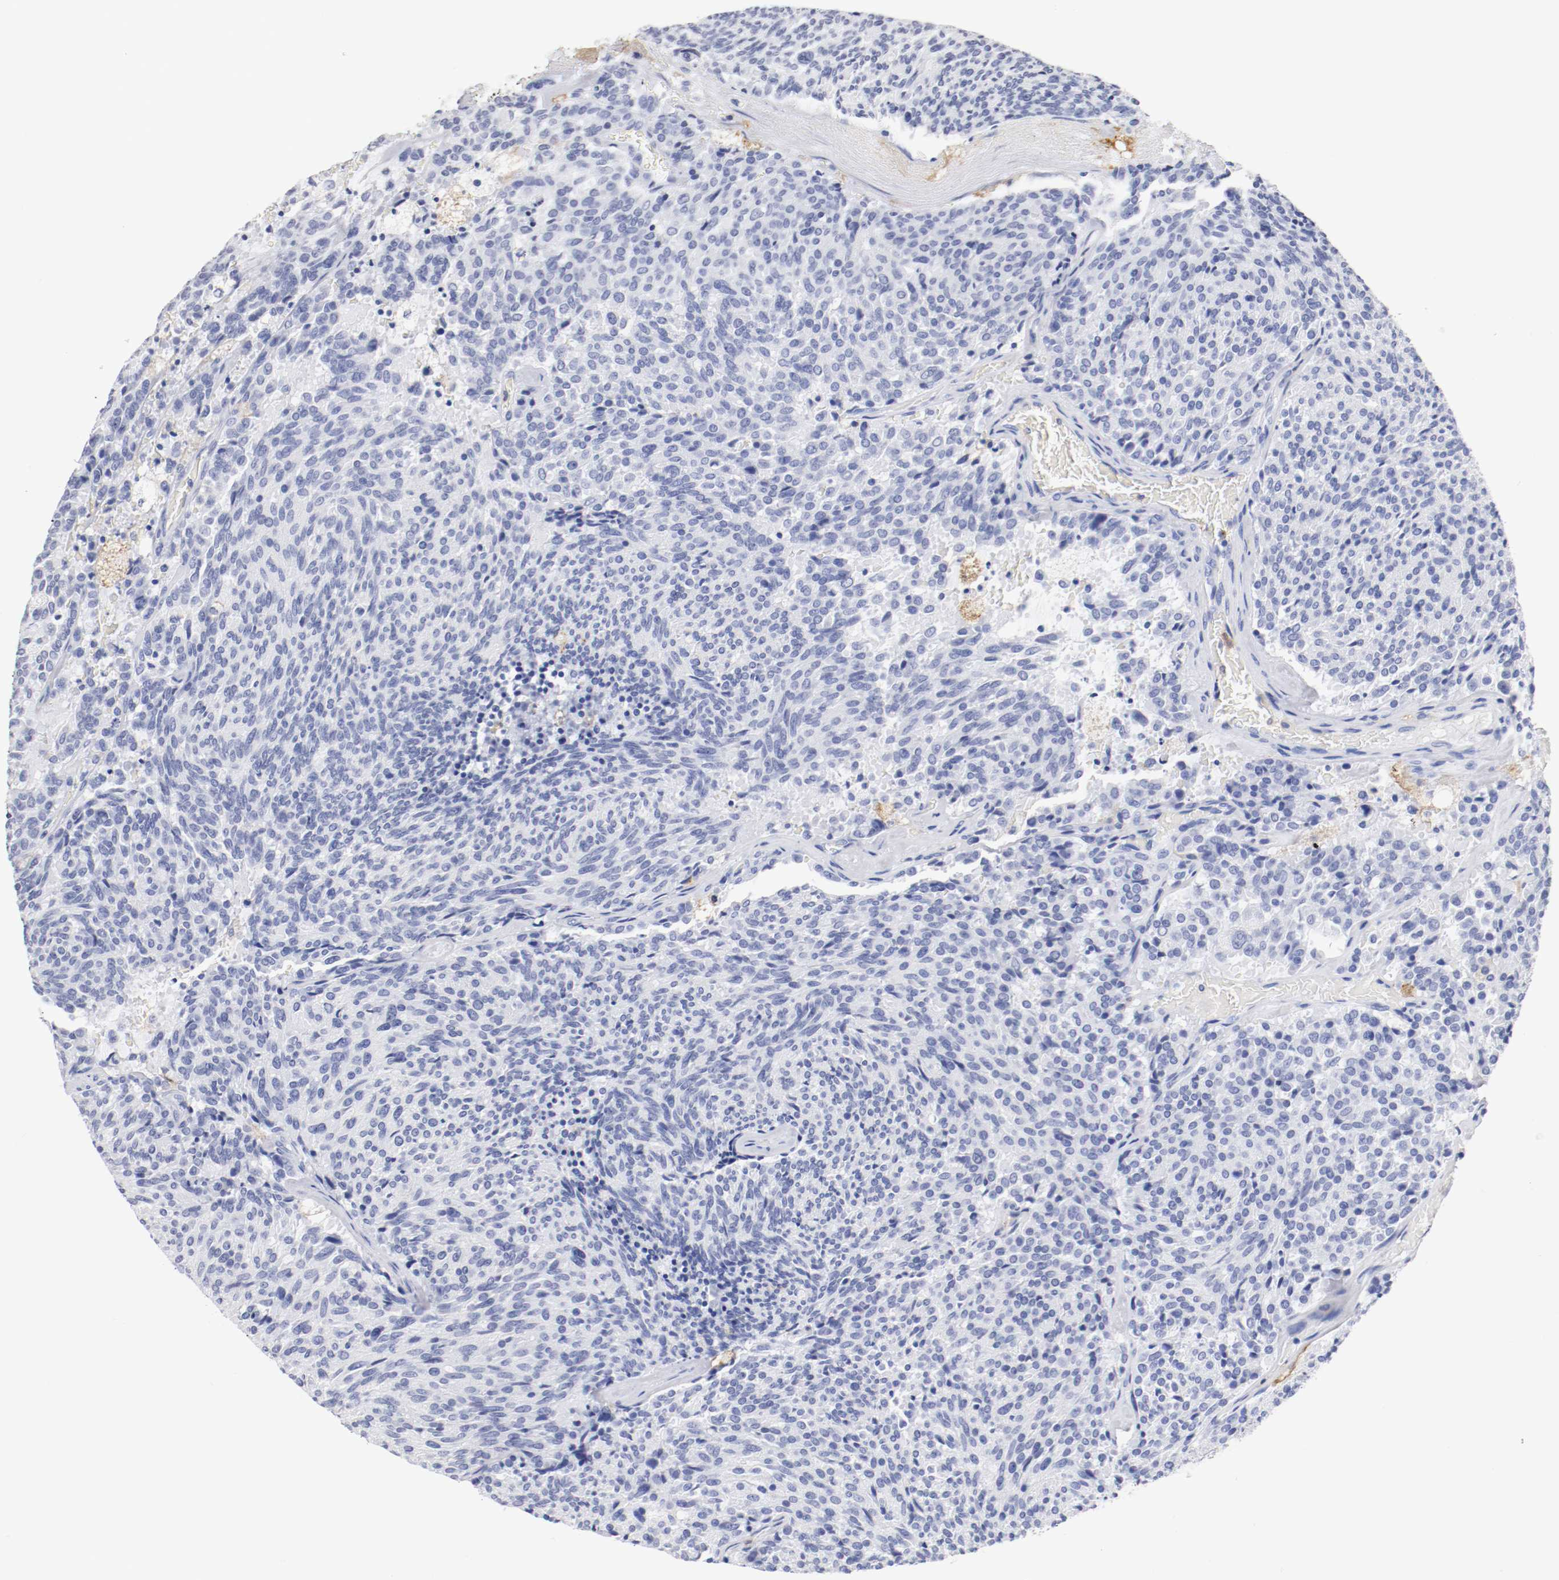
{"staining": {"intensity": "negative", "quantity": "none", "location": "none"}, "tissue": "carcinoid", "cell_type": "Tumor cells", "image_type": "cancer", "snomed": [{"axis": "morphology", "description": "Carcinoid, malignant, NOS"}, {"axis": "topography", "description": "Pancreas"}], "caption": "Protein analysis of carcinoid displays no significant staining in tumor cells. The staining is performed using DAB (3,3'-diaminobenzidine) brown chromogen with nuclei counter-stained in using hematoxylin.", "gene": "ITGAX", "patient": {"sex": "female", "age": 54}}